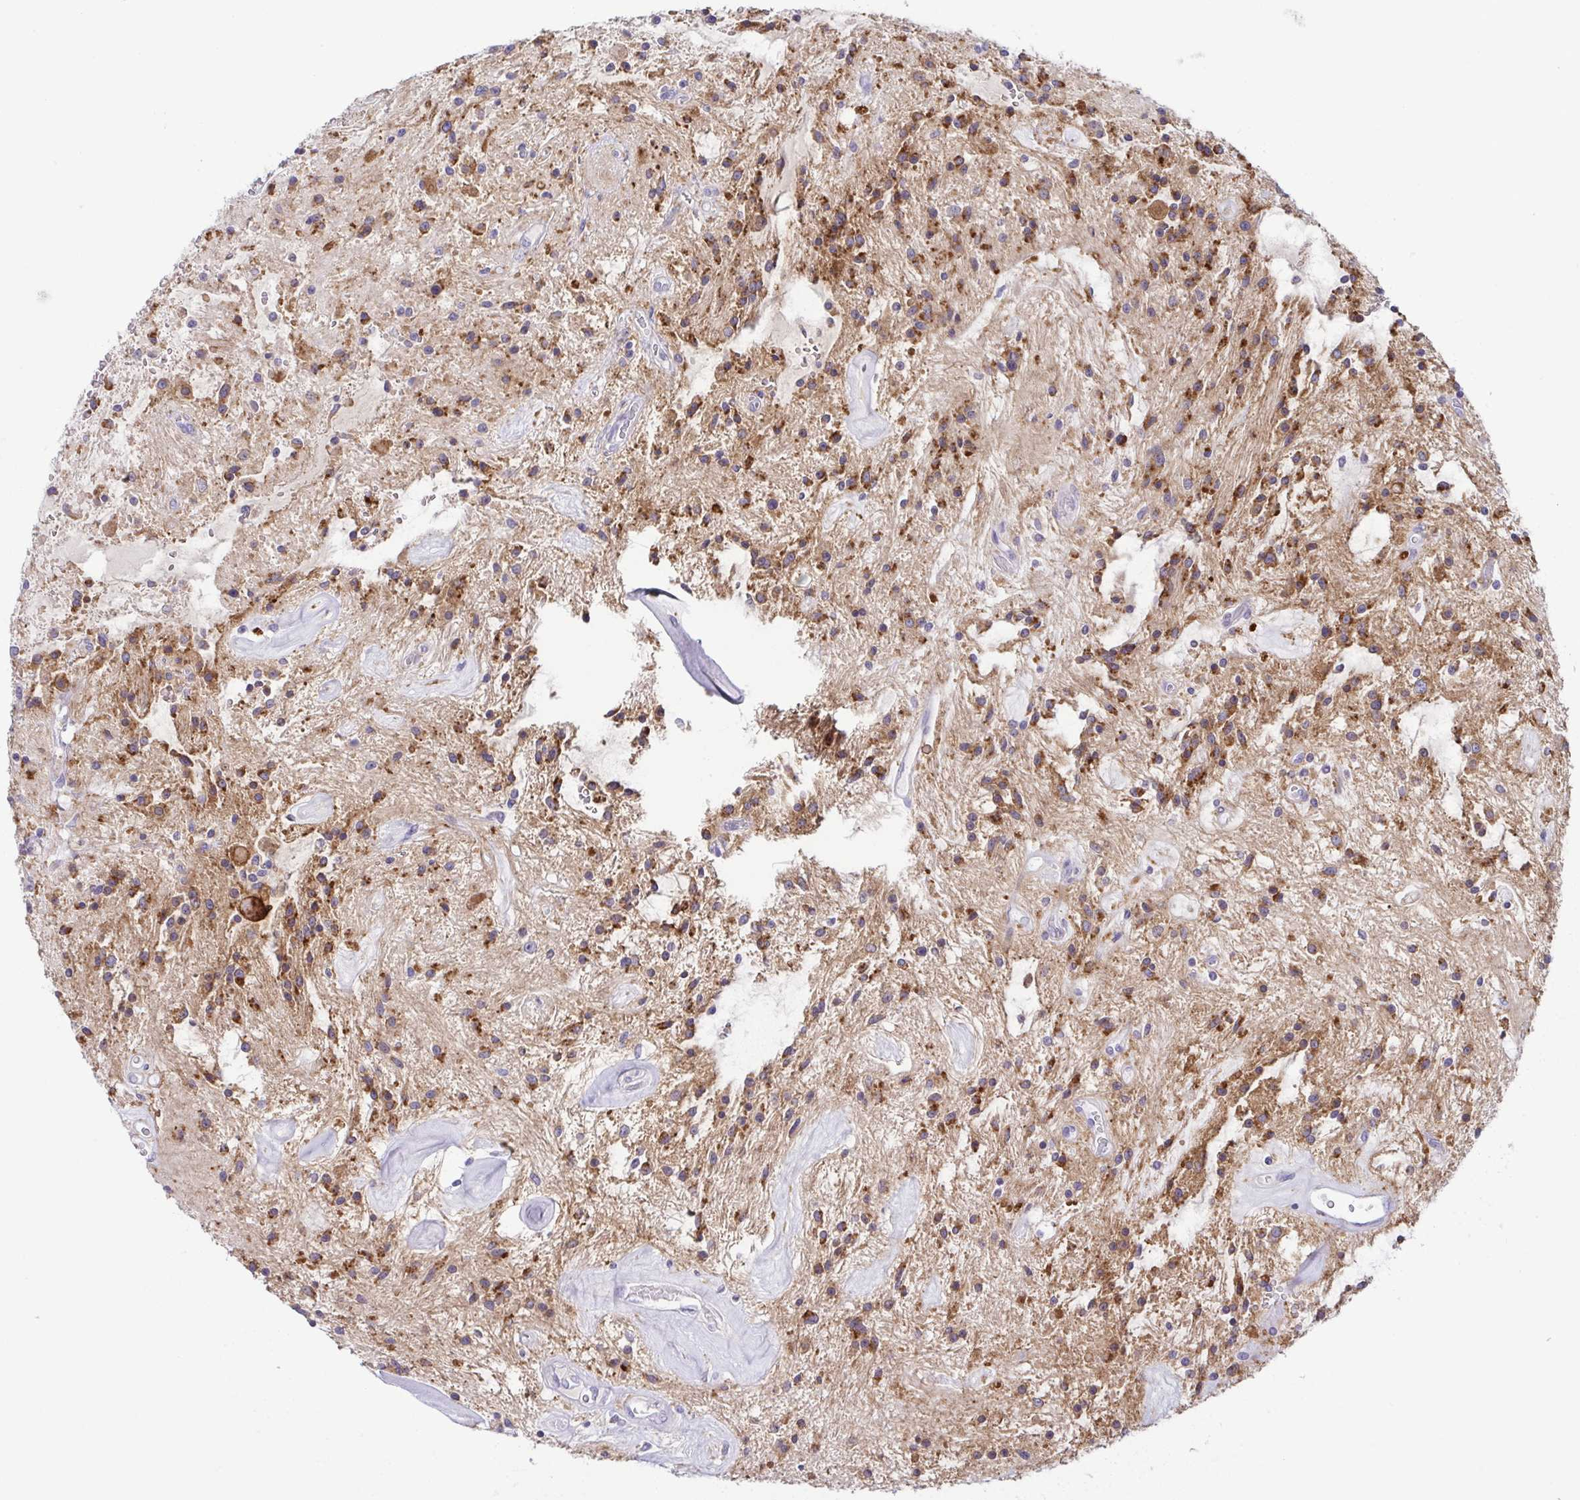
{"staining": {"intensity": "moderate", "quantity": "25%-75%", "location": "cytoplasmic/membranous"}, "tissue": "glioma", "cell_type": "Tumor cells", "image_type": "cancer", "snomed": [{"axis": "morphology", "description": "Glioma, malignant, Low grade"}, {"axis": "topography", "description": "Cerebellum"}], "caption": "Human malignant low-grade glioma stained with a brown dye exhibits moderate cytoplasmic/membranous positive staining in about 25%-75% of tumor cells.", "gene": "ATP6V1G2", "patient": {"sex": "female", "age": 14}}